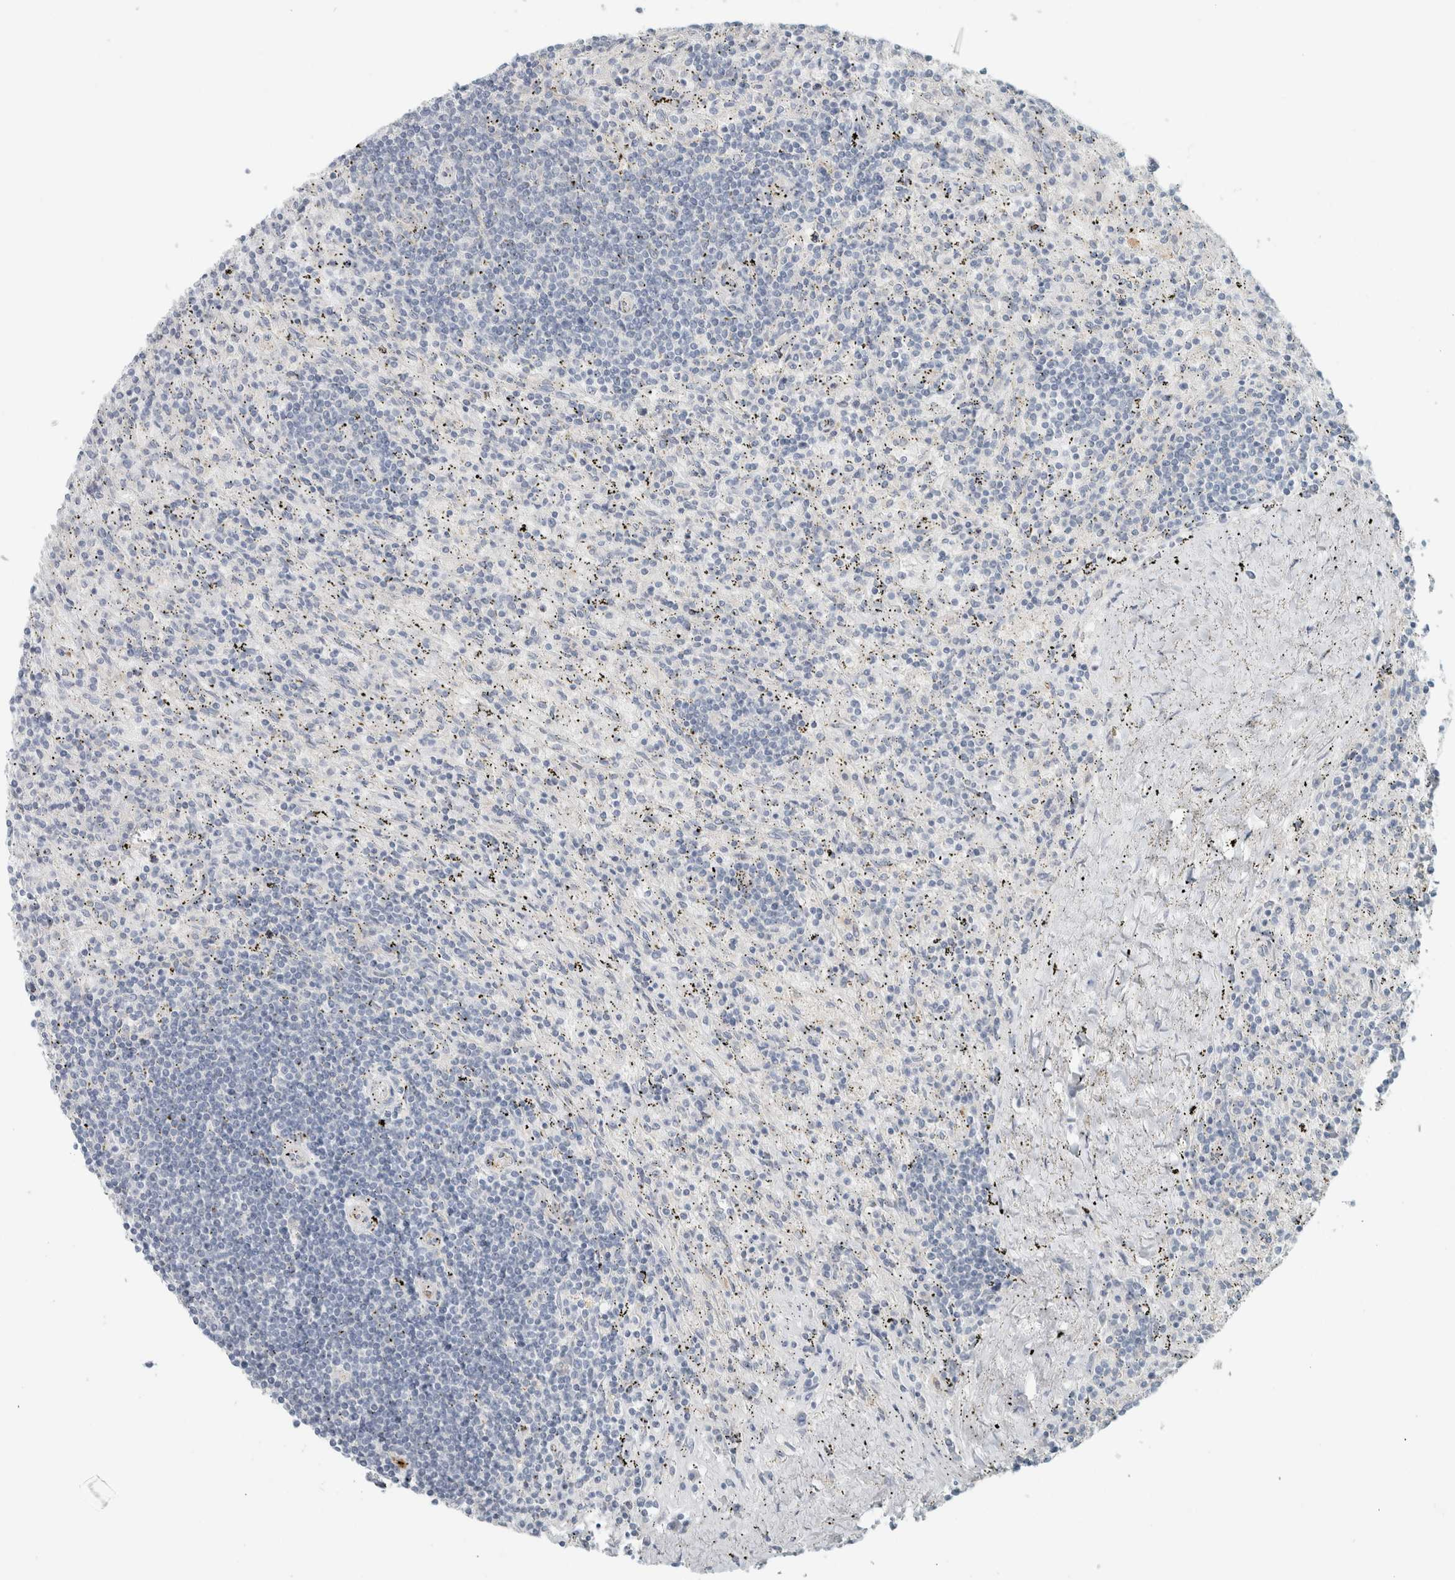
{"staining": {"intensity": "negative", "quantity": "none", "location": "none"}, "tissue": "lymphoma", "cell_type": "Tumor cells", "image_type": "cancer", "snomed": [{"axis": "morphology", "description": "Malignant lymphoma, non-Hodgkin's type, Low grade"}, {"axis": "topography", "description": "Spleen"}], "caption": "Immunohistochemistry of lymphoma exhibits no staining in tumor cells.", "gene": "SCIN", "patient": {"sex": "male", "age": 76}}